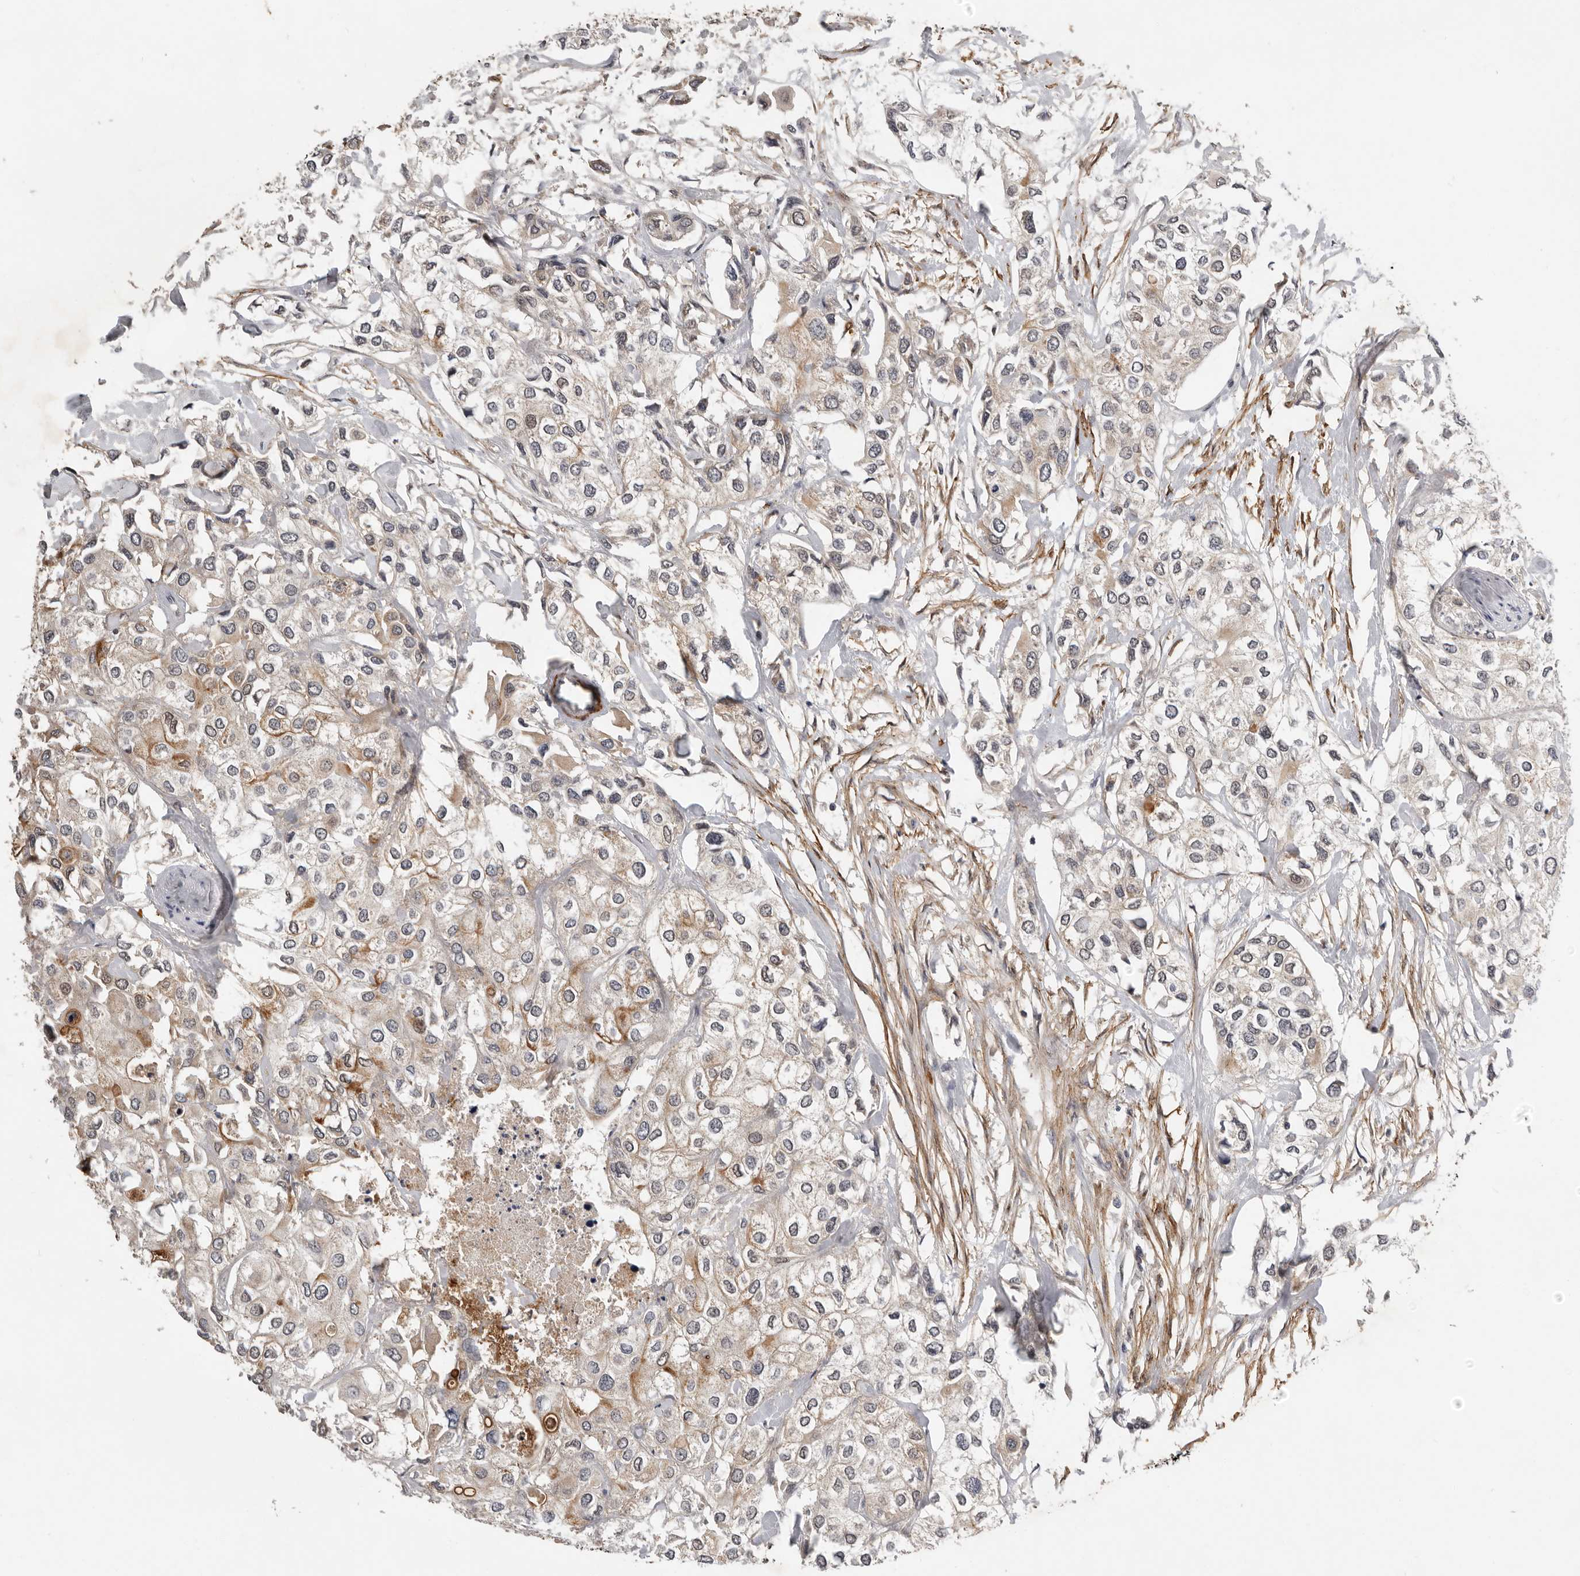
{"staining": {"intensity": "moderate", "quantity": "<25%", "location": "cytoplasmic/membranous"}, "tissue": "urothelial cancer", "cell_type": "Tumor cells", "image_type": "cancer", "snomed": [{"axis": "morphology", "description": "Urothelial carcinoma, High grade"}, {"axis": "topography", "description": "Urinary bladder"}], "caption": "About <25% of tumor cells in urothelial cancer exhibit moderate cytoplasmic/membranous protein positivity as visualized by brown immunohistochemical staining.", "gene": "RNF157", "patient": {"sex": "male", "age": 64}}